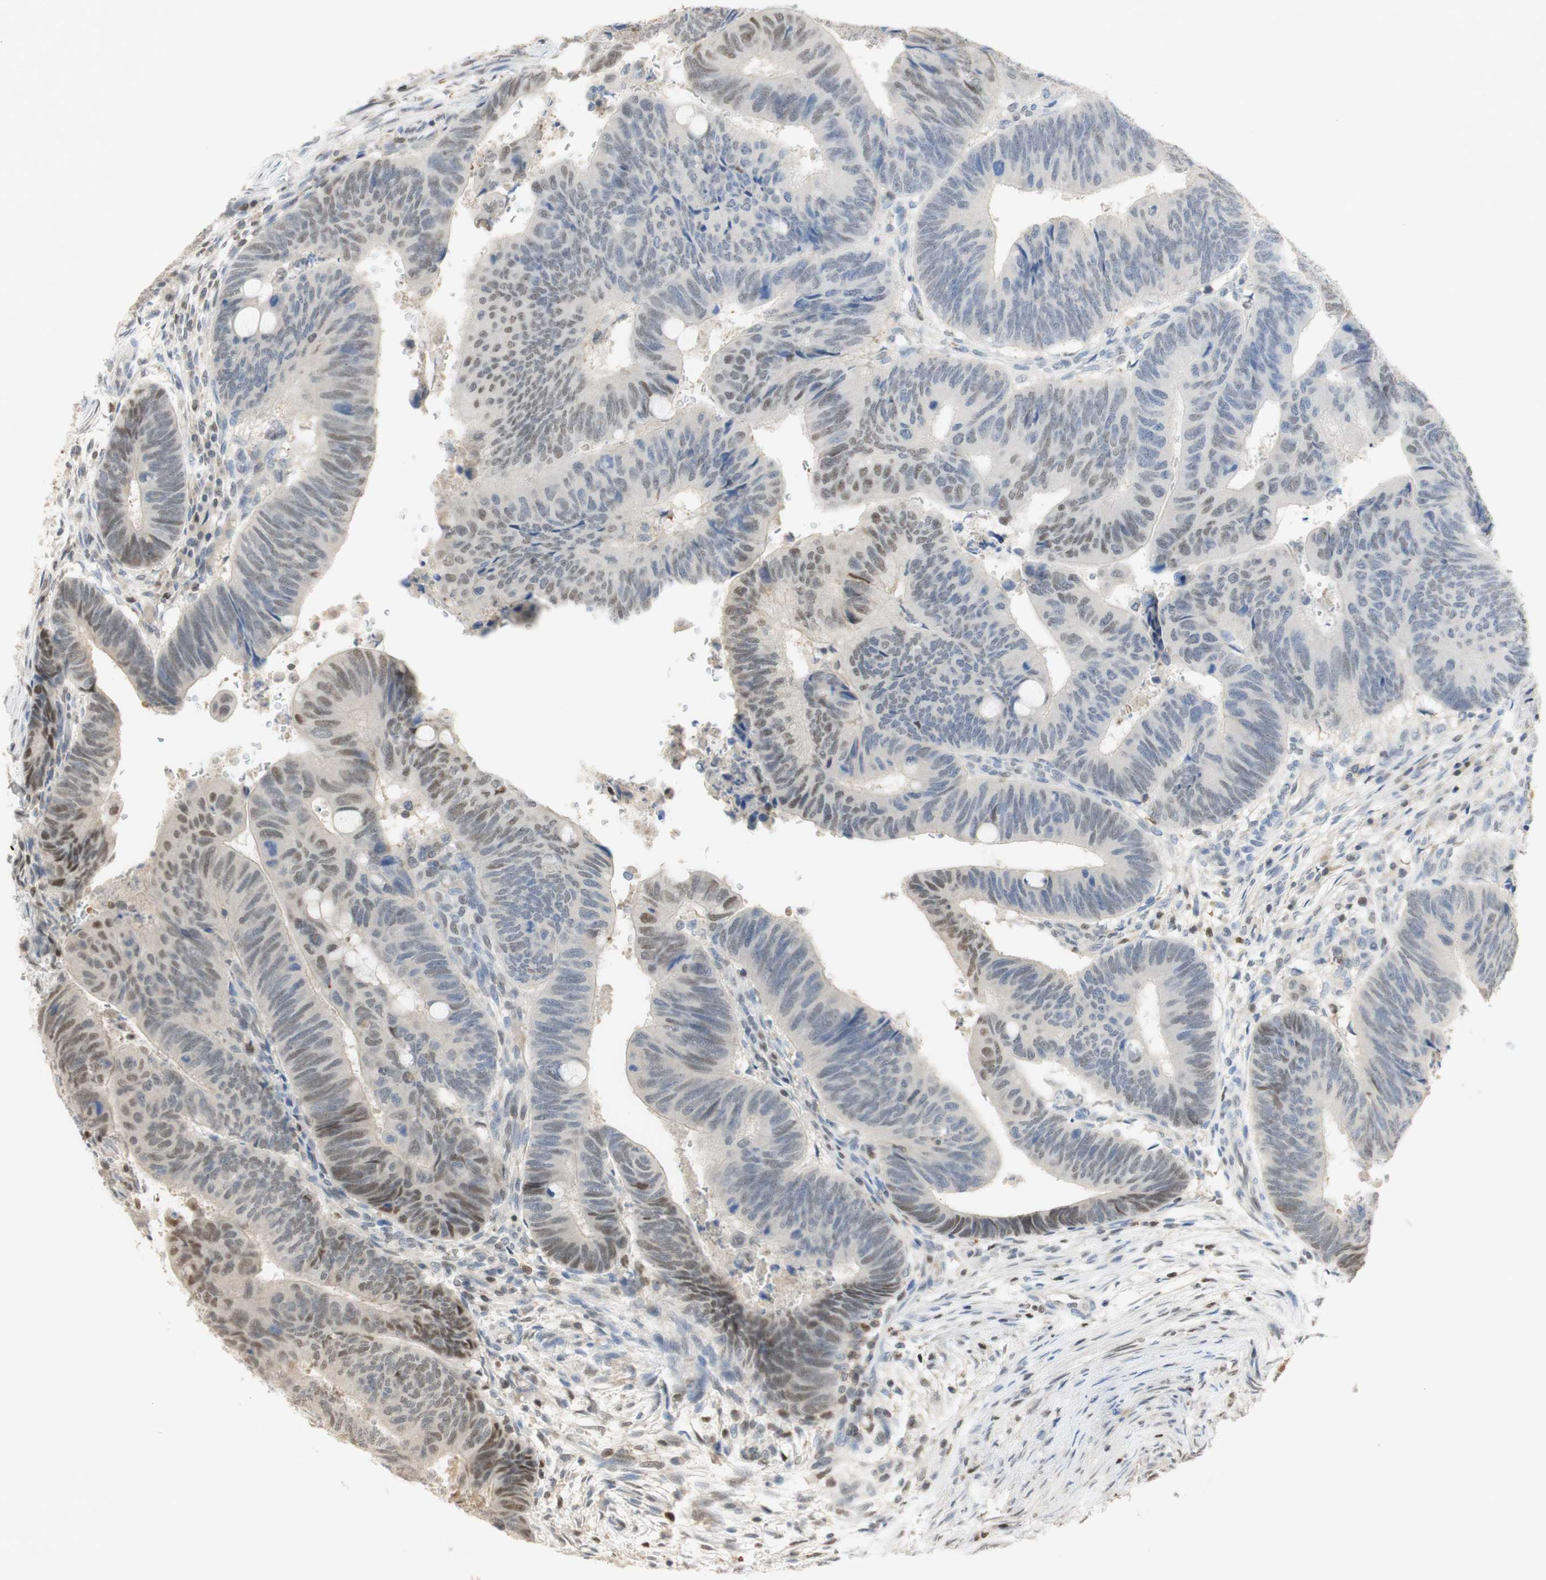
{"staining": {"intensity": "moderate", "quantity": "<25%", "location": "cytoplasmic/membranous,nuclear"}, "tissue": "colorectal cancer", "cell_type": "Tumor cells", "image_type": "cancer", "snomed": [{"axis": "morphology", "description": "Normal tissue, NOS"}, {"axis": "morphology", "description": "Adenocarcinoma, NOS"}, {"axis": "topography", "description": "Rectum"}, {"axis": "topography", "description": "Peripheral nerve tissue"}], "caption": "Moderate cytoplasmic/membranous and nuclear expression for a protein is present in approximately <25% of tumor cells of colorectal cancer using immunohistochemistry.", "gene": "NAP1L4", "patient": {"sex": "male", "age": 92}}